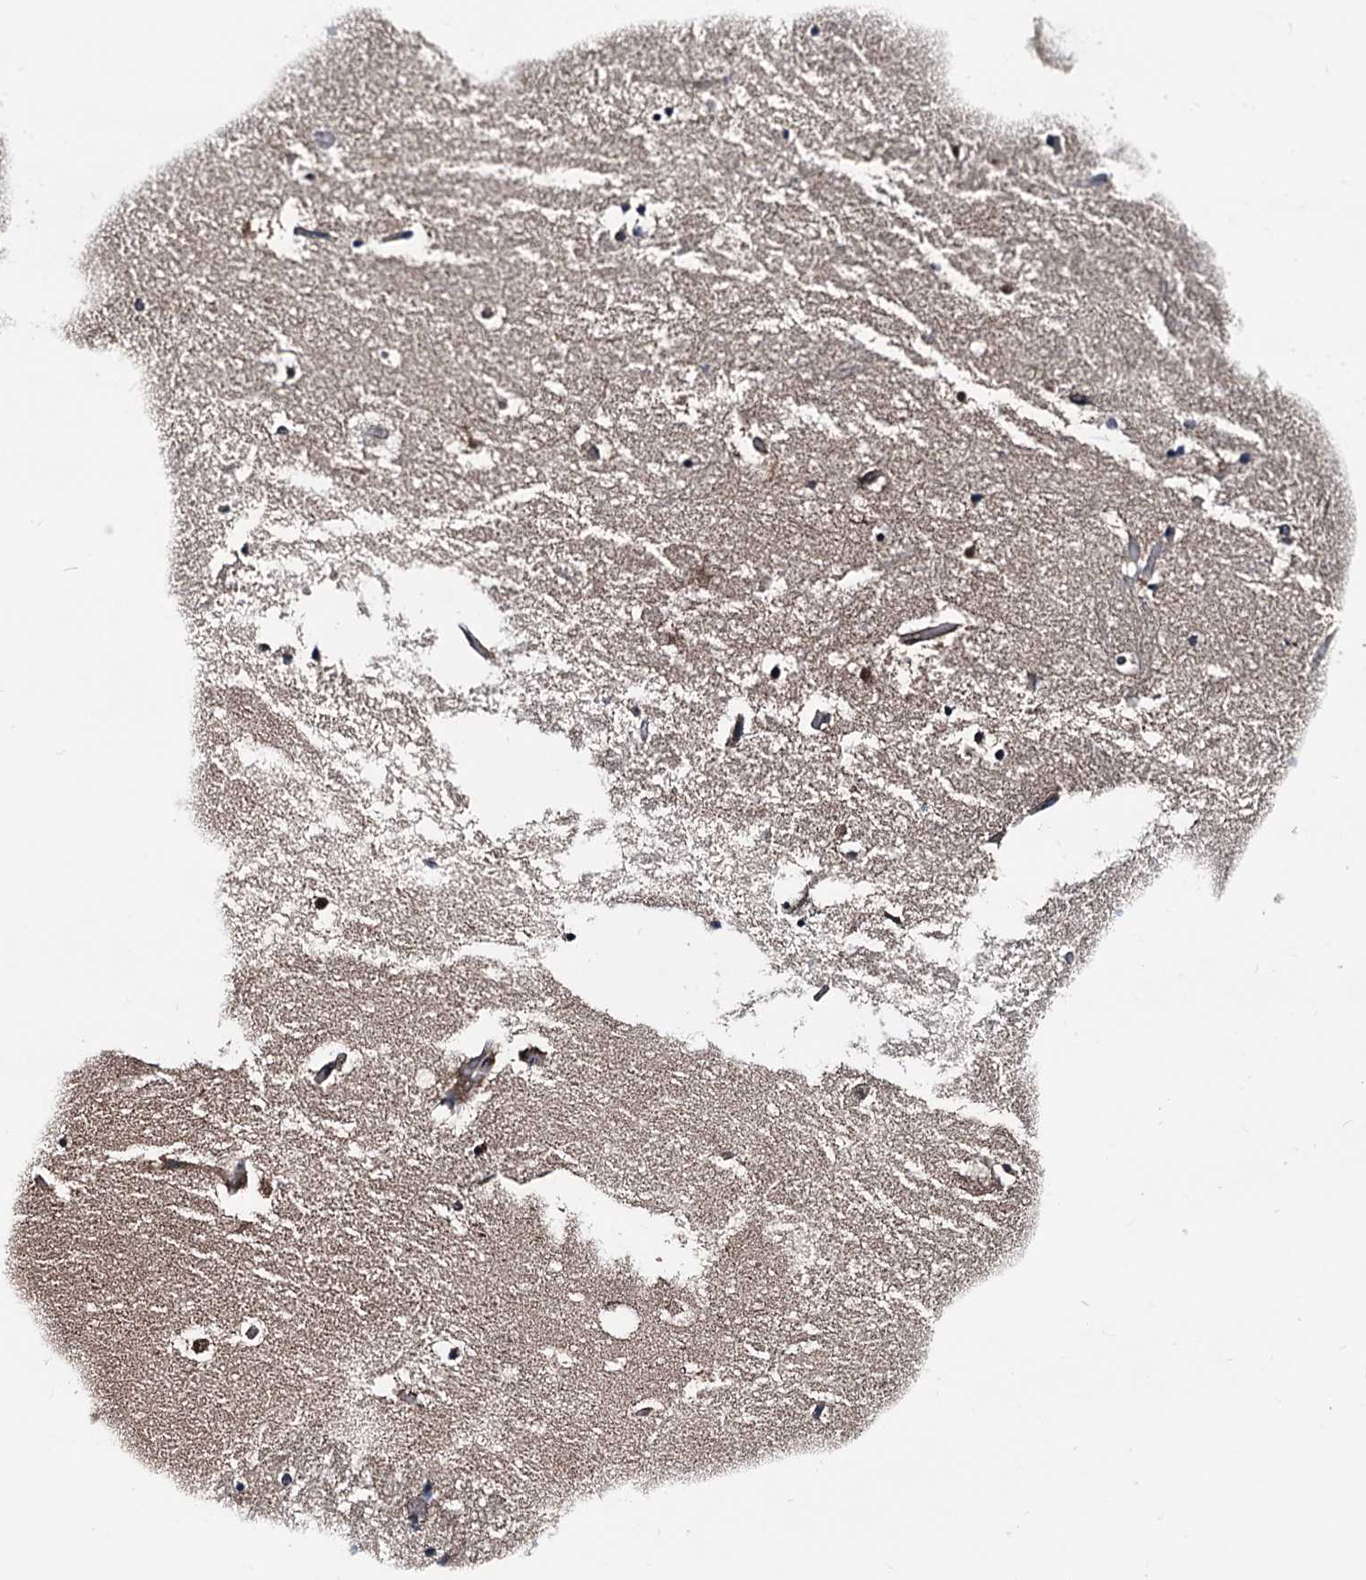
{"staining": {"intensity": "moderate", "quantity": "<25%", "location": "nuclear"}, "tissue": "hippocampus", "cell_type": "Glial cells", "image_type": "normal", "snomed": [{"axis": "morphology", "description": "Normal tissue, NOS"}, {"axis": "topography", "description": "Hippocampus"}], "caption": "IHC photomicrograph of normal hippocampus: human hippocampus stained using immunohistochemistry reveals low levels of moderate protein expression localized specifically in the nuclear of glial cells, appearing as a nuclear brown color.", "gene": "GLO1", "patient": {"sex": "female", "age": 52}}